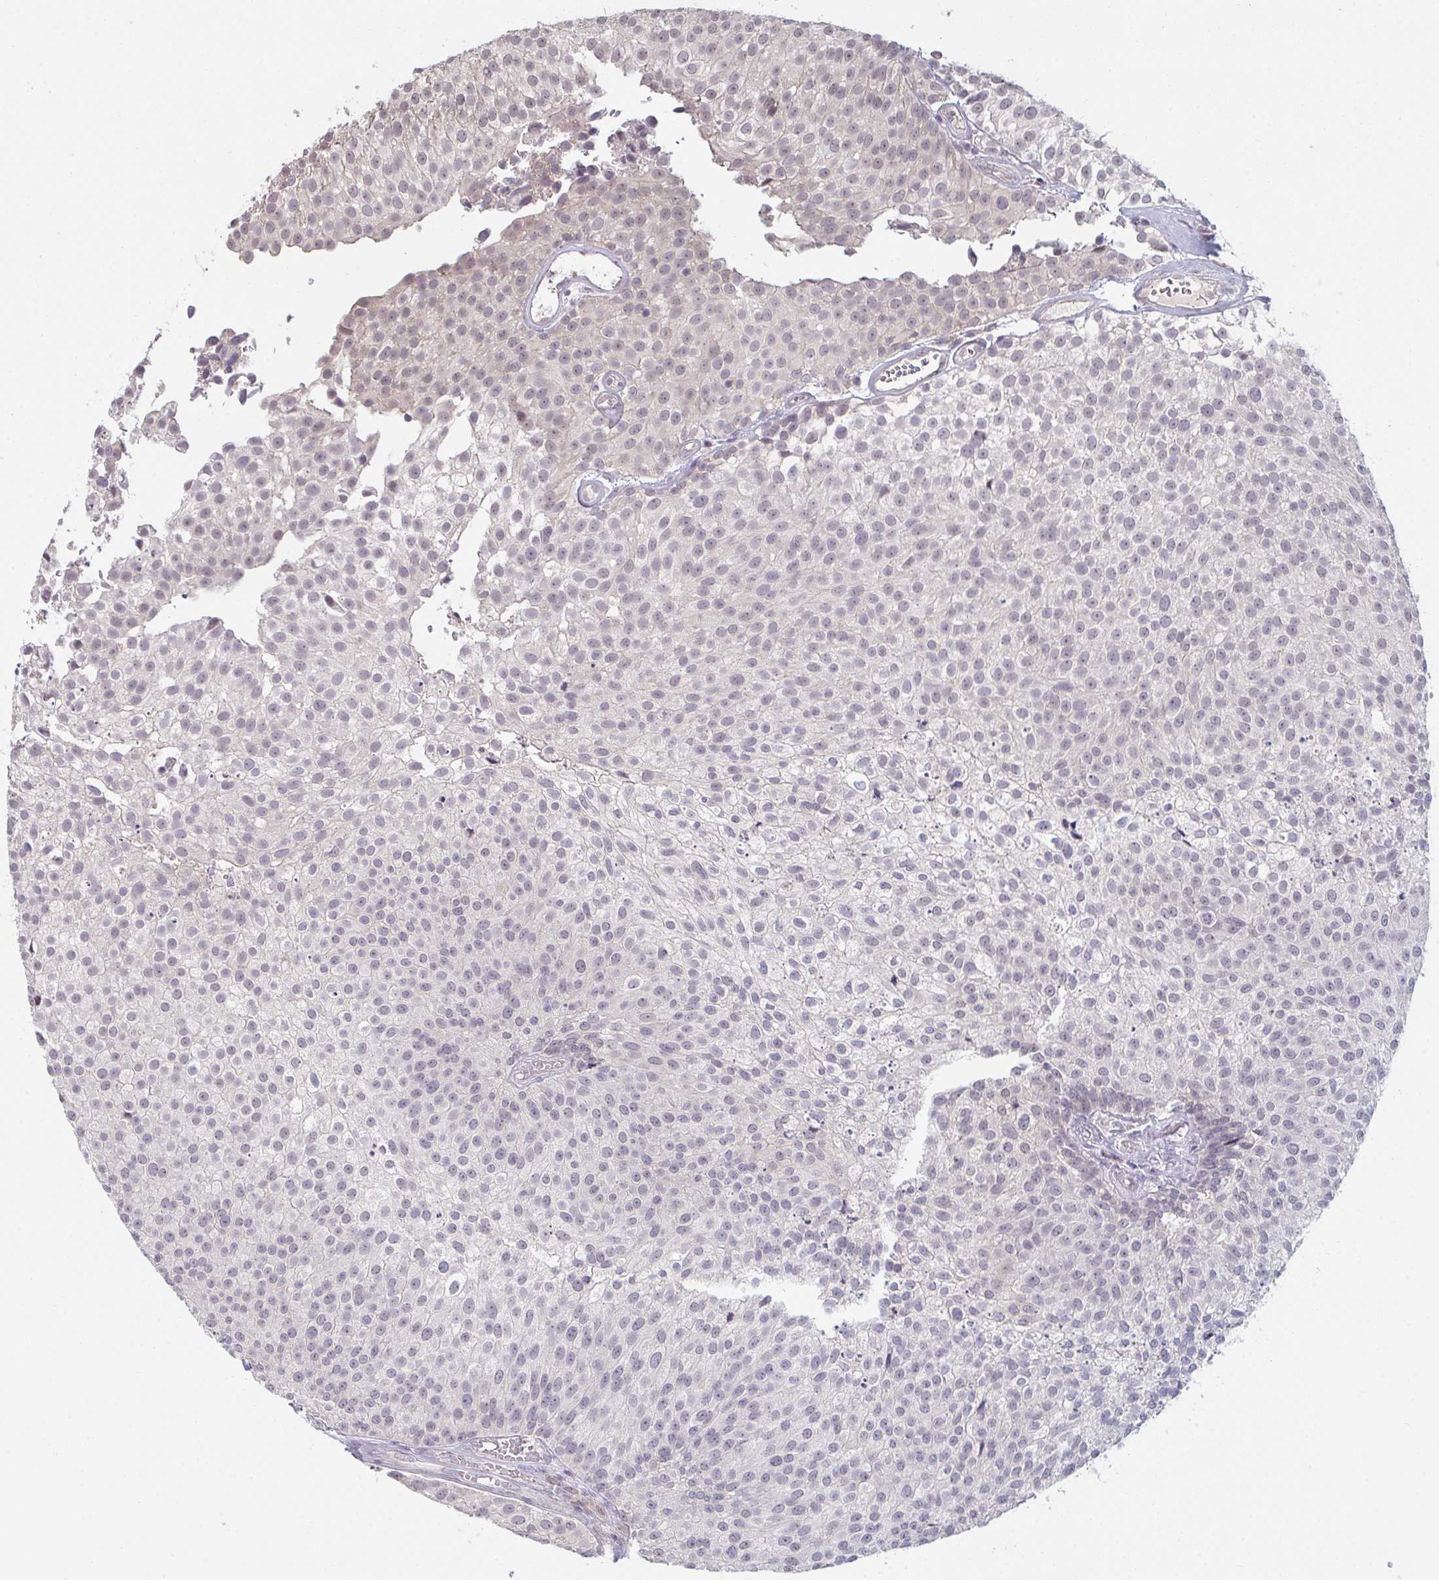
{"staining": {"intensity": "moderate", "quantity": "<25%", "location": "cytoplasmic/membranous"}, "tissue": "urothelial cancer", "cell_type": "Tumor cells", "image_type": "cancer", "snomed": [{"axis": "morphology", "description": "Urothelial carcinoma, Low grade"}, {"axis": "topography", "description": "Urinary bladder"}], "caption": "Human low-grade urothelial carcinoma stained for a protein (brown) reveals moderate cytoplasmic/membranous positive staining in approximately <25% of tumor cells.", "gene": "ZNF214", "patient": {"sex": "female", "age": 79}}